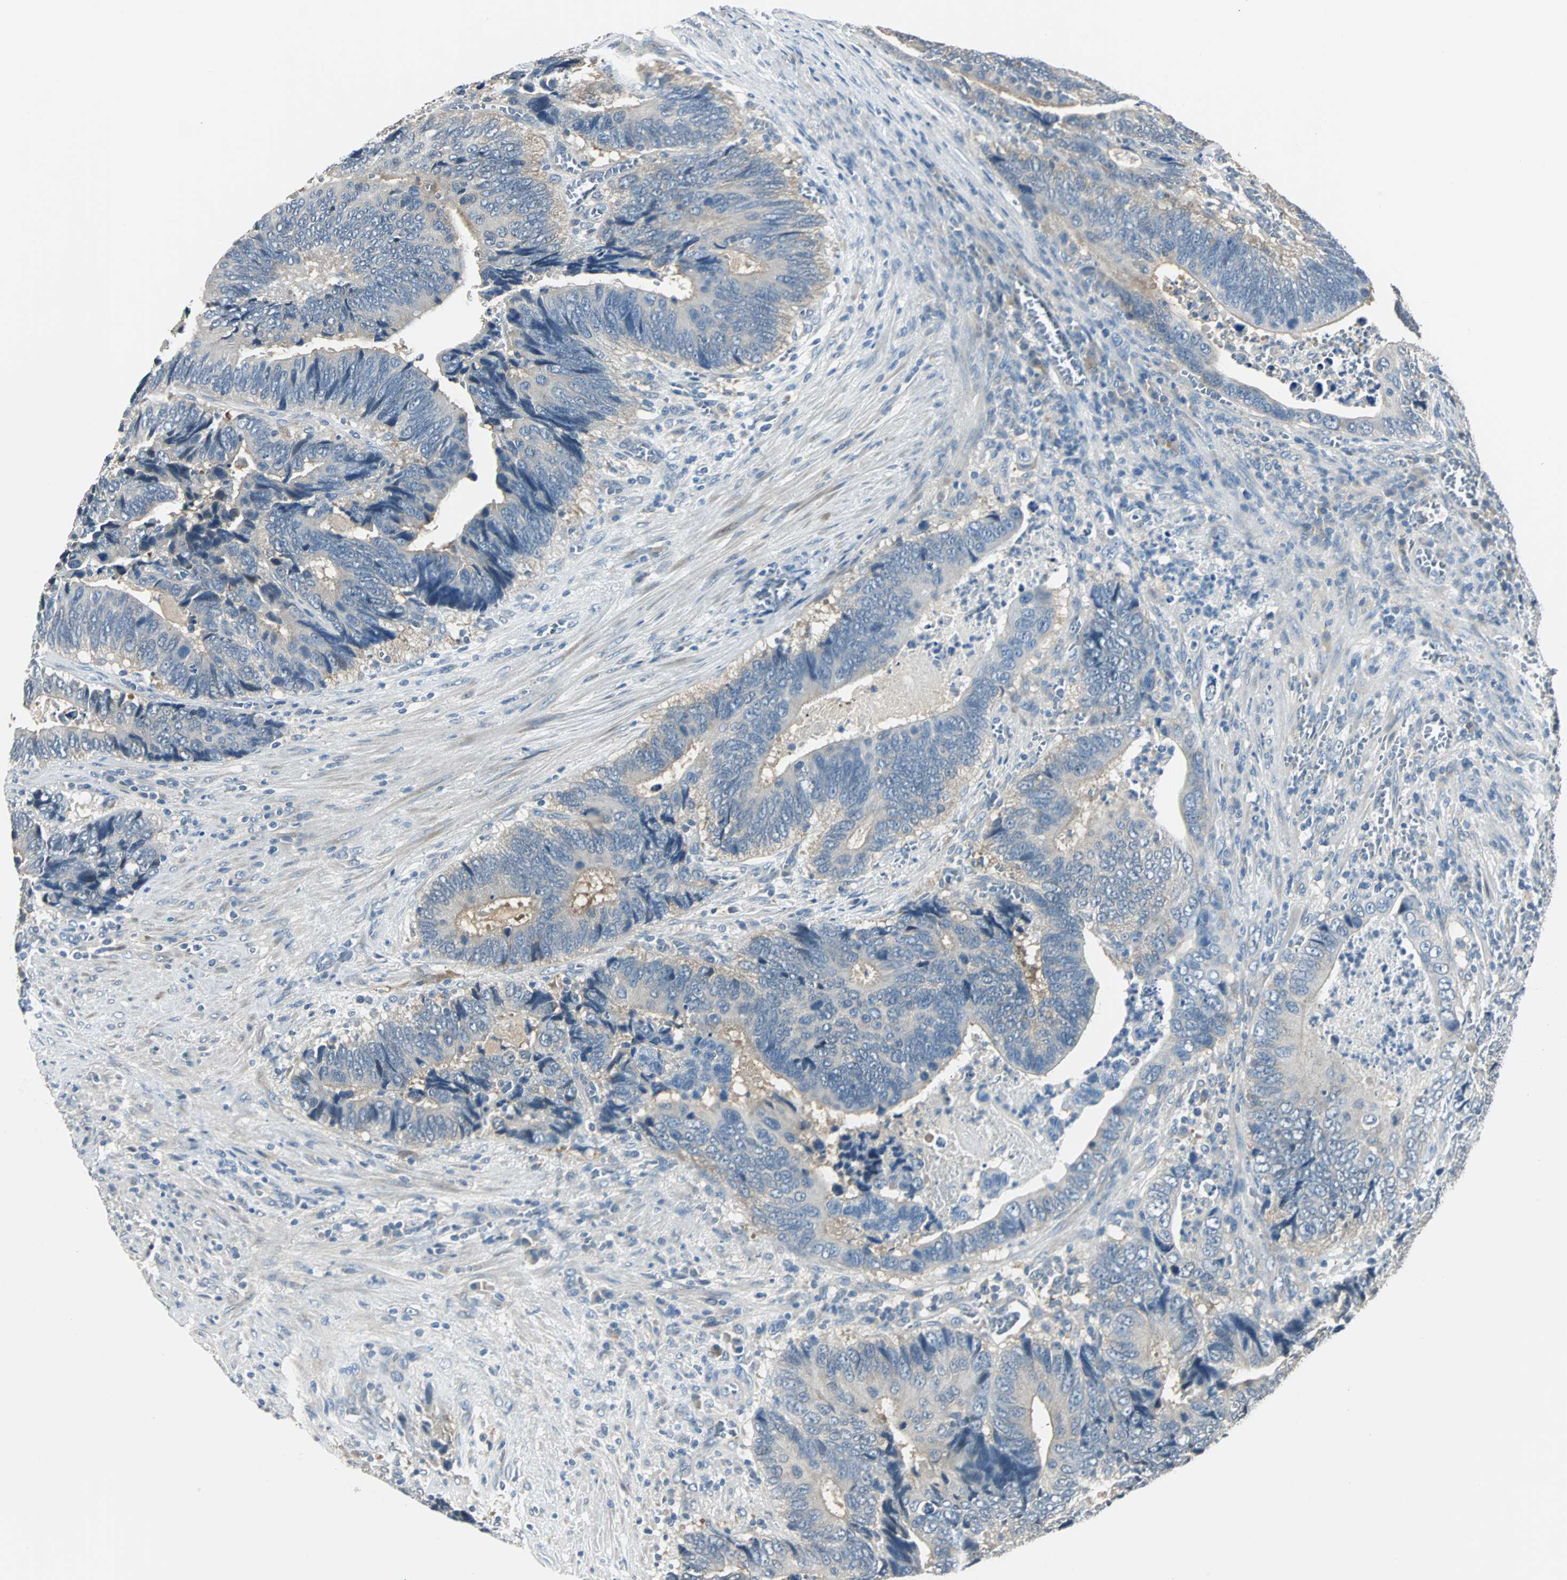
{"staining": {"intensity": "weak", "quantity": "25%-75%", "location": "cytoplasmic/membranous"}, "tissue": "colorectal cancer", "cell_type": "Tumor cells", "image_type": "cancer", "snomed": [{"axis": "morphology", "description": "Adenocarcinoma, NOS"}, {"axis": "topography", "description": "Colon"}], "caption": "Colorectal adenocarcinoma stained with IHC demonstrates weak cytoplasmic/membranous staining in about 25%-75% of tumor cells.", "gene": "ABHD2", "patient": {"sex": "male", "age": 72}}